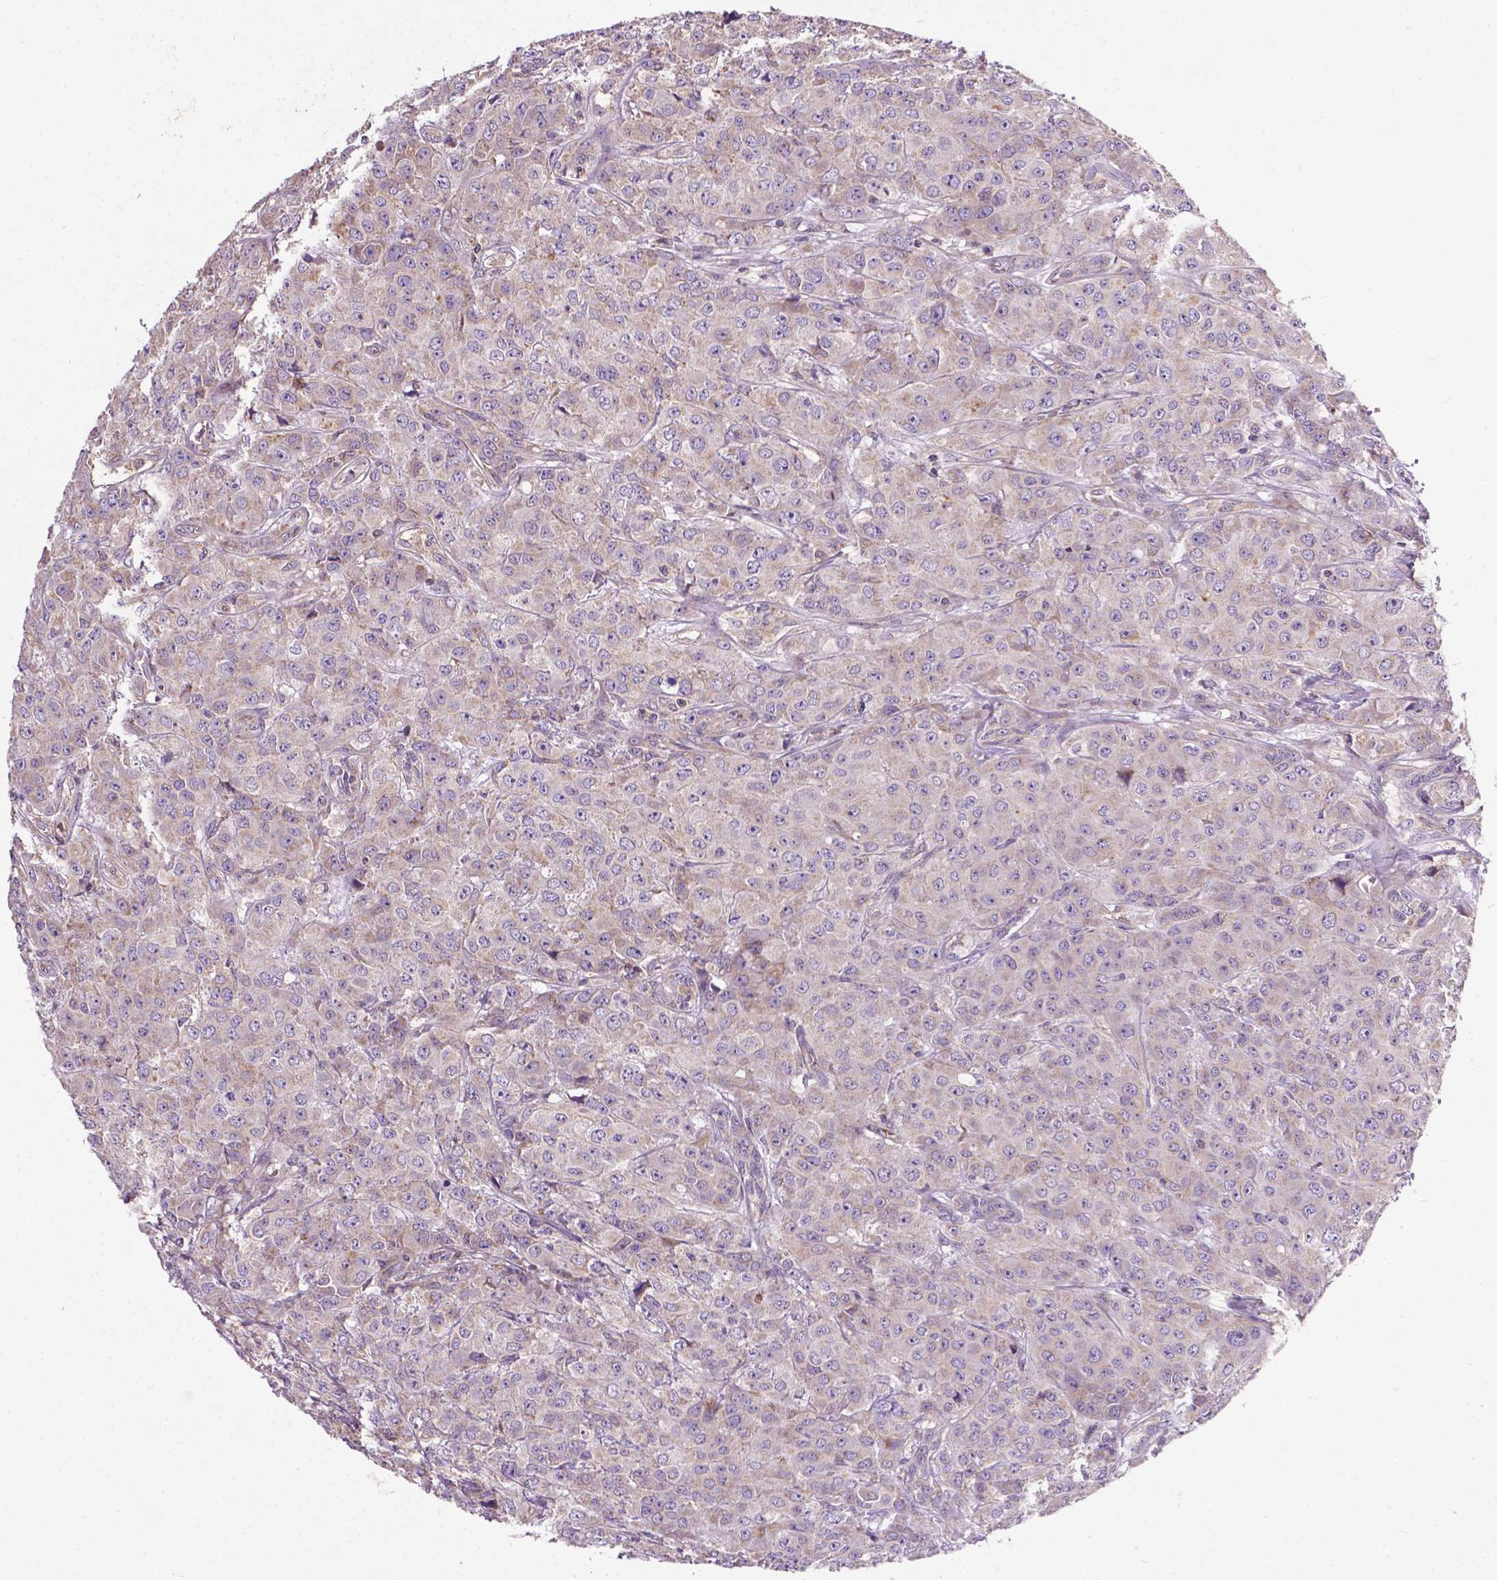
{"staining": {"intensity": "weak", "quantity": "<25%", "location": "cytoplasmic/membranous"}, "tissue": "breast cancer", "cell_type": "Tumor cells", "image_type": "cancer", "snomed": [{"axis": "morphology", "description": "Normal tissue, NOS"}, {"axis": "morphology", "description": "Duct carcinoma"}, {"axis": "topography", "description": "Breast"}], "caption": "IHC histopathology image of invasive ductal carcinoma (breast) stained for a protein (brown), which displays no expression in tumor cells.", "gene": "SPNS2", "patient": {"sex": "female", "age": 43}}